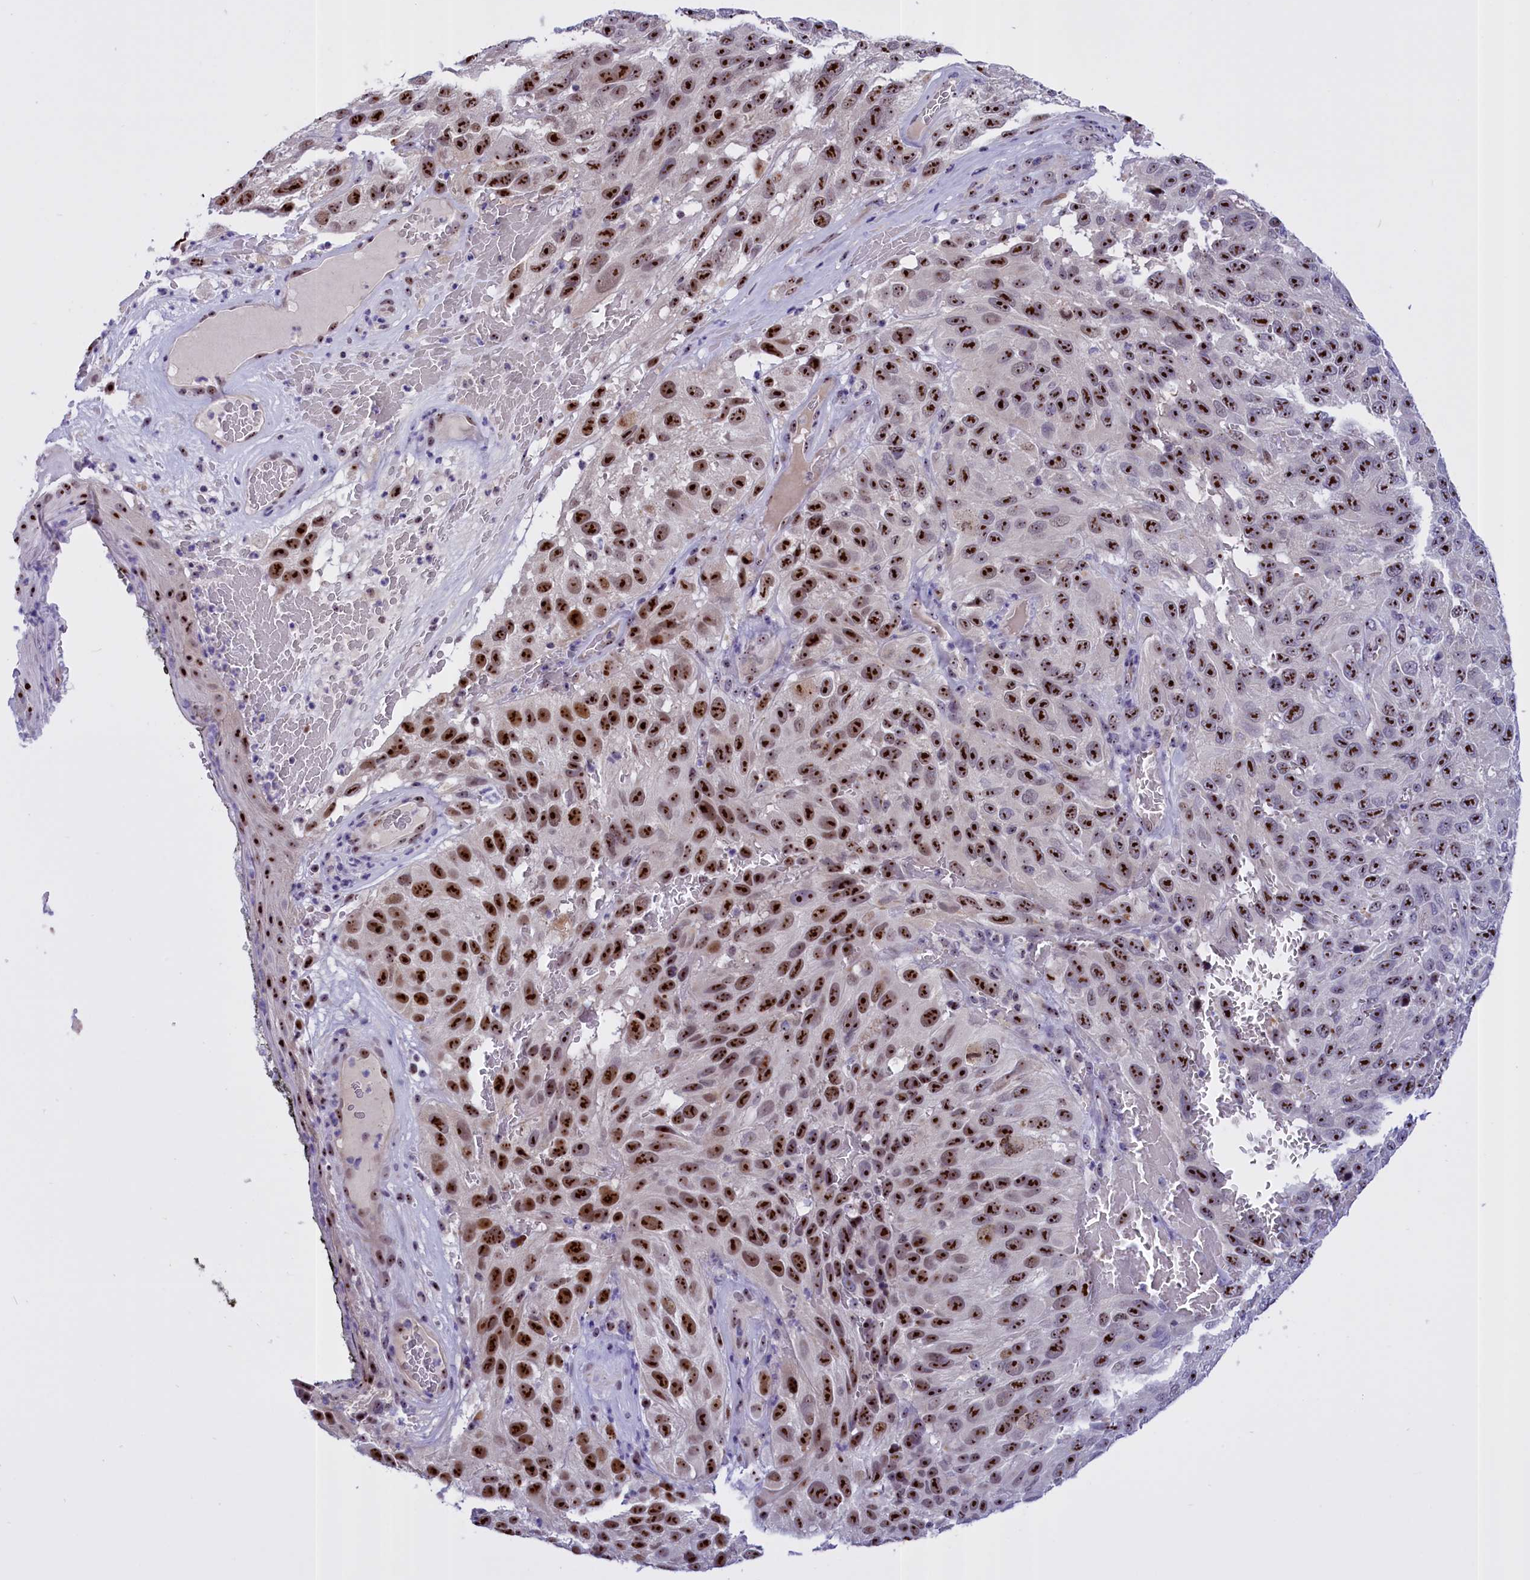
{"staining": {"intensity": "strong", "quantity": ">75%", "location": "nuclear"}, "tissue": "melanoma", "cell_type": "Tumor cells", "image_type": "cancer", "snomed": [{"axis": "morphology", "description": "Malignant melanoma, NOS"}, {"axis": "topography", "description": "Skin"}], "caption": "A histopathology image showing strong nuclear staining in about >75% of tumor cells in malignant melanoma, as visualized by brown immunohistochemical staining.", "gene": "TBL3", "patient": {"sex": "female", "age": 96}}